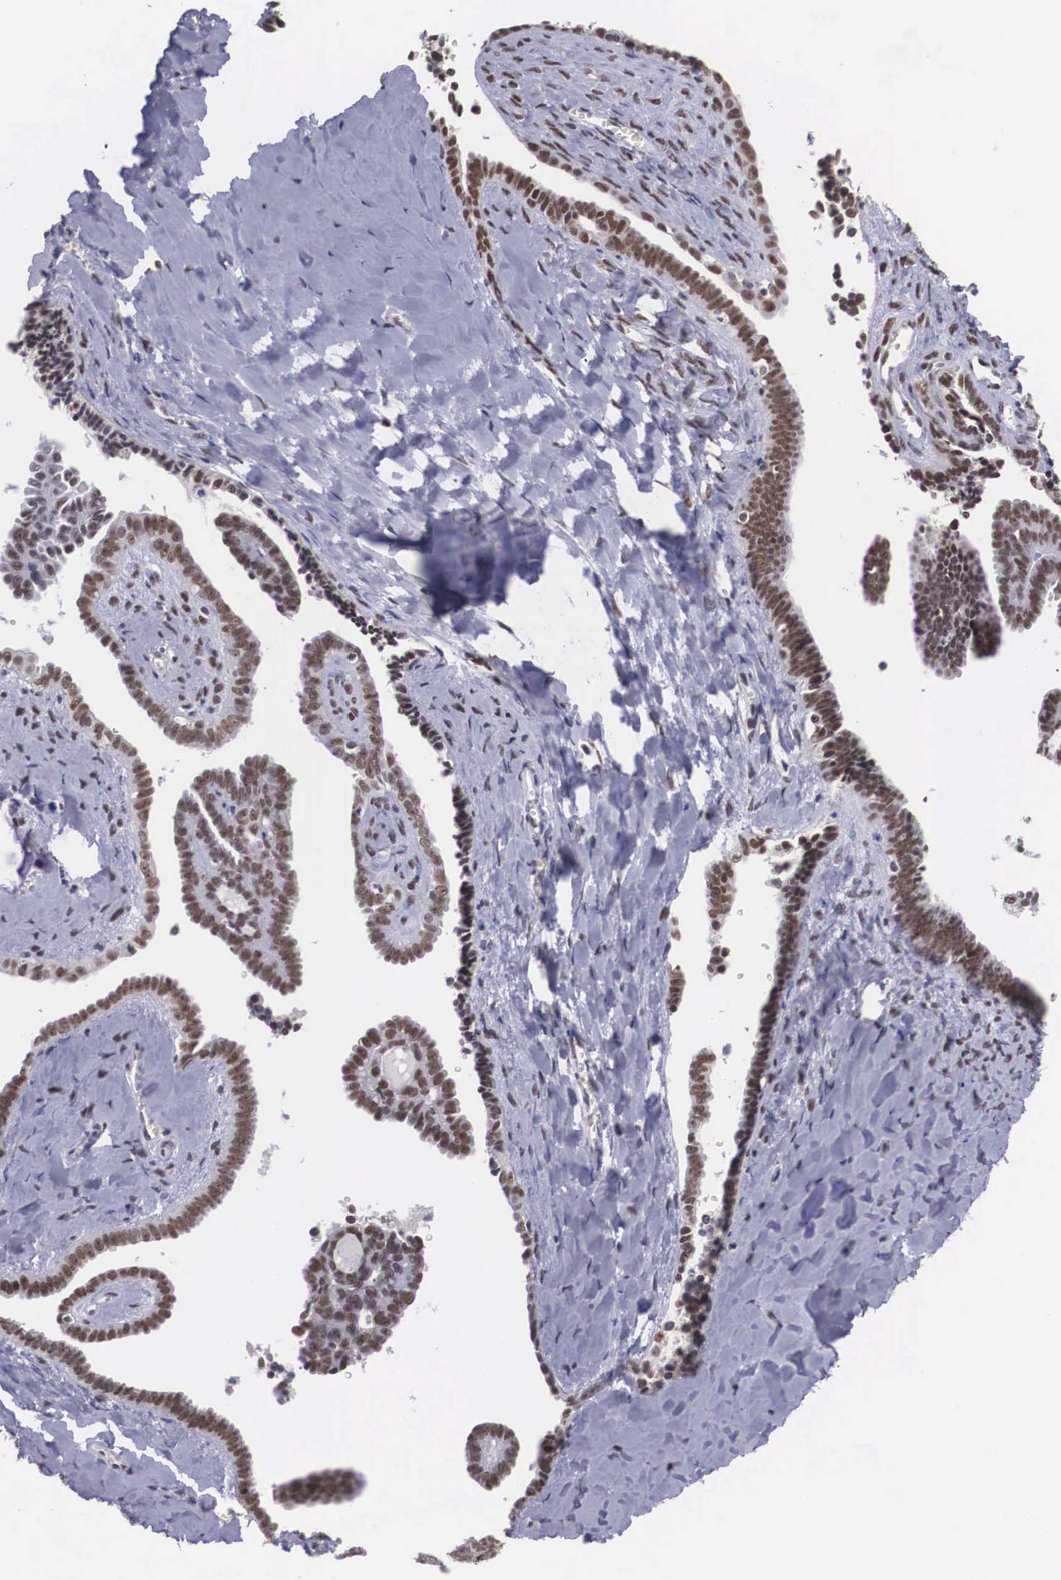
{"staining": {"intensity": "moderate", "quantity": ">75%", "location": "nuclear"}, "tissue": "ovarian cancer", "cell_type": "Tumor cells", "image_type": "cancer", "snomed": [{"axis": "morphology", "description": "Cystadenocarcinoma, serous, NOS"}, {"axis": "topography", "description": "Ovary"}], "caption": "Ovarian serous cystadenocarcinoma stained with immunohistochemistry demonstrates moderate nuclear positivity in about >75% of tumor cells.", "gene": "ZNF275", "patient": {"sex": "female", "age": 71}}